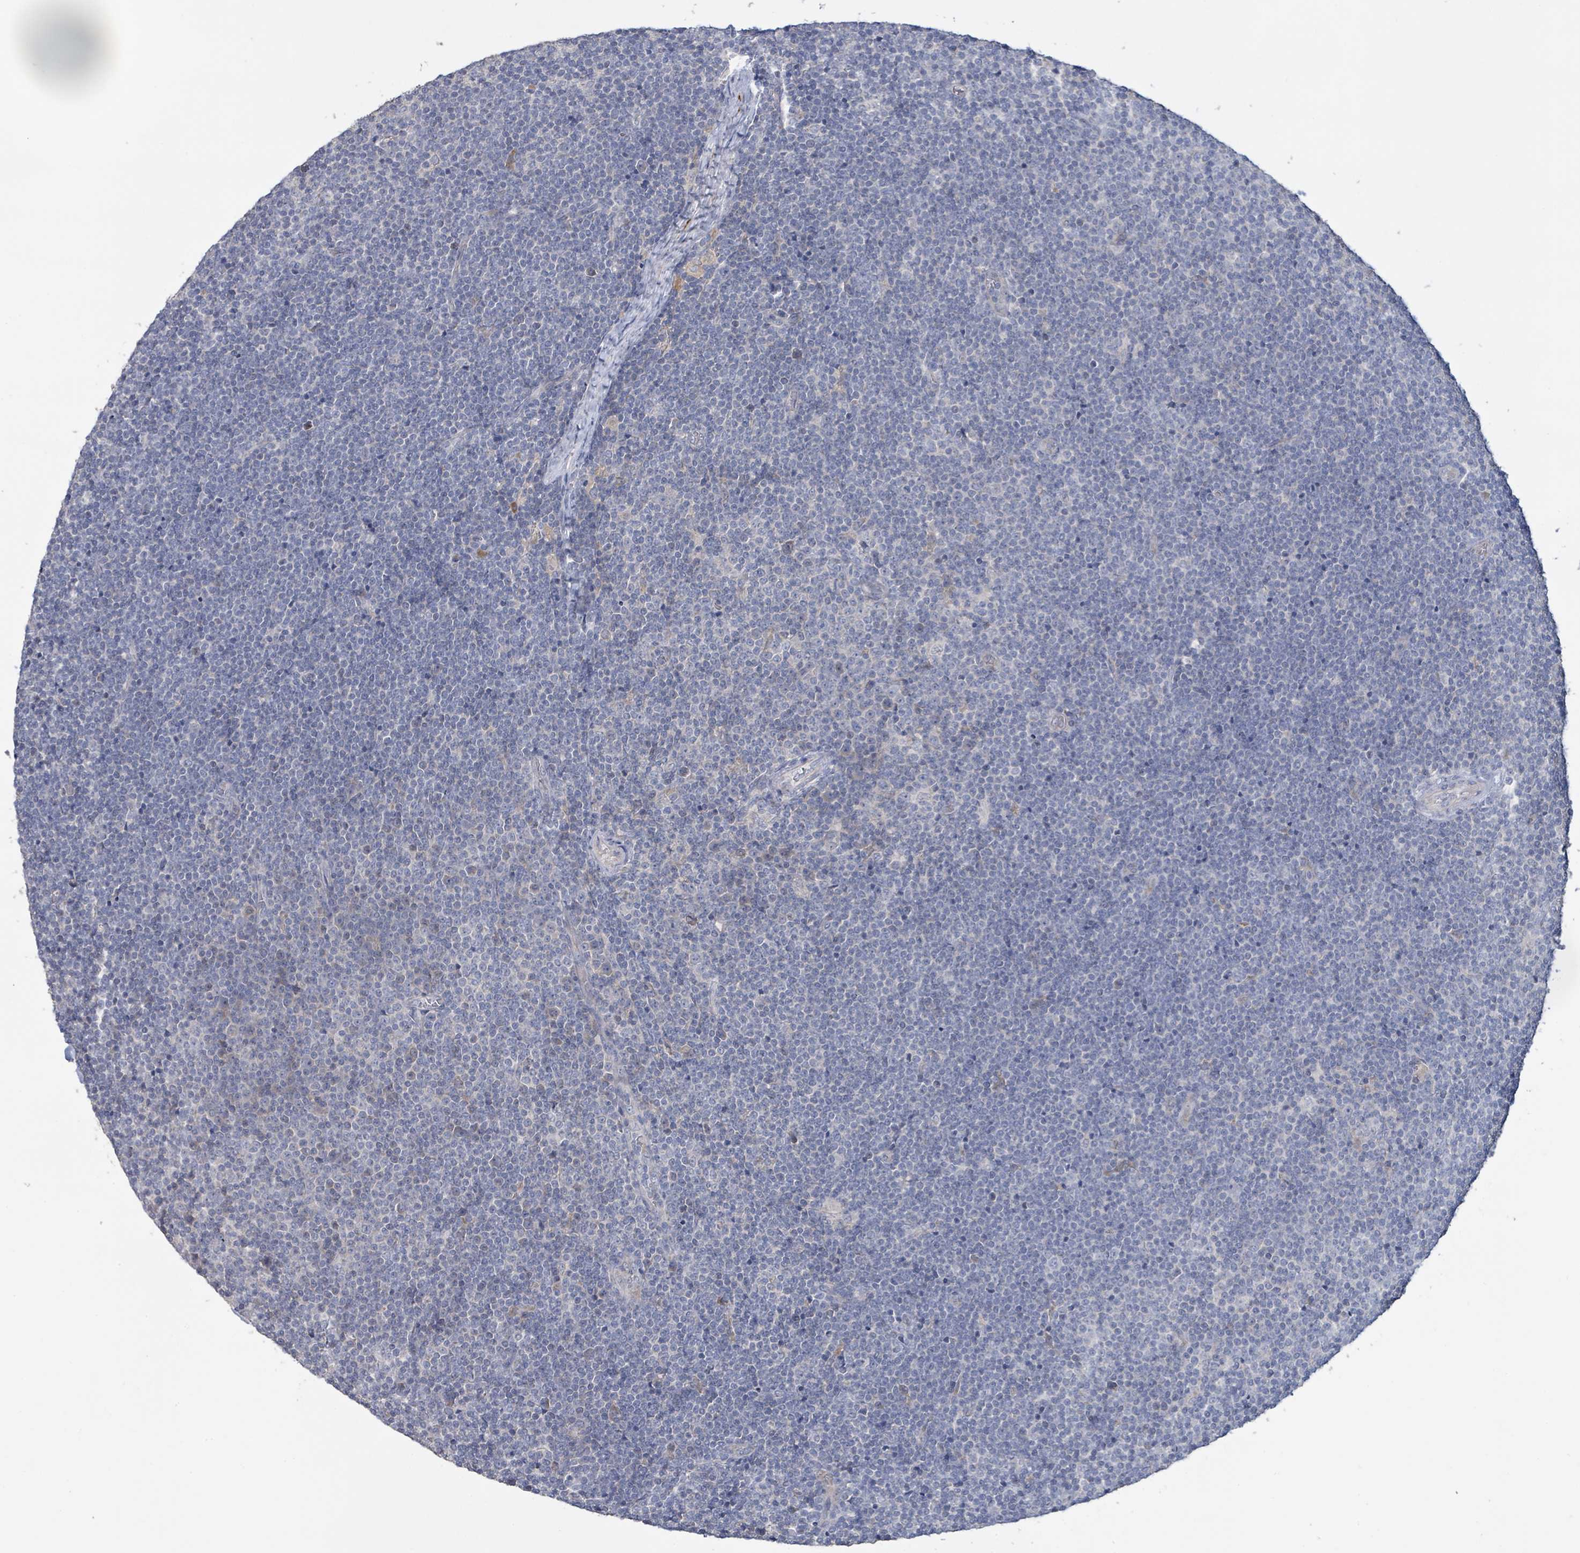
{"staining": {"intensity": "negative", "quantity": "none", "location": "none"}, "tissue": "lymphoma", "cell_type": "Tumor cells", "image_type": "cancer", "snomed": [{"axis": "morphology", "description": "Malignant lymphoma, non-Hodgkin's type, Low grade"}, {"axis": "topography", "description": "Lymph node"}], "caption": "Lymphoma stained for a protein using IHC reveals no expression tumor cells.", "gene": "KCNS2", "patient": {"sex": "male", "age": 48}}